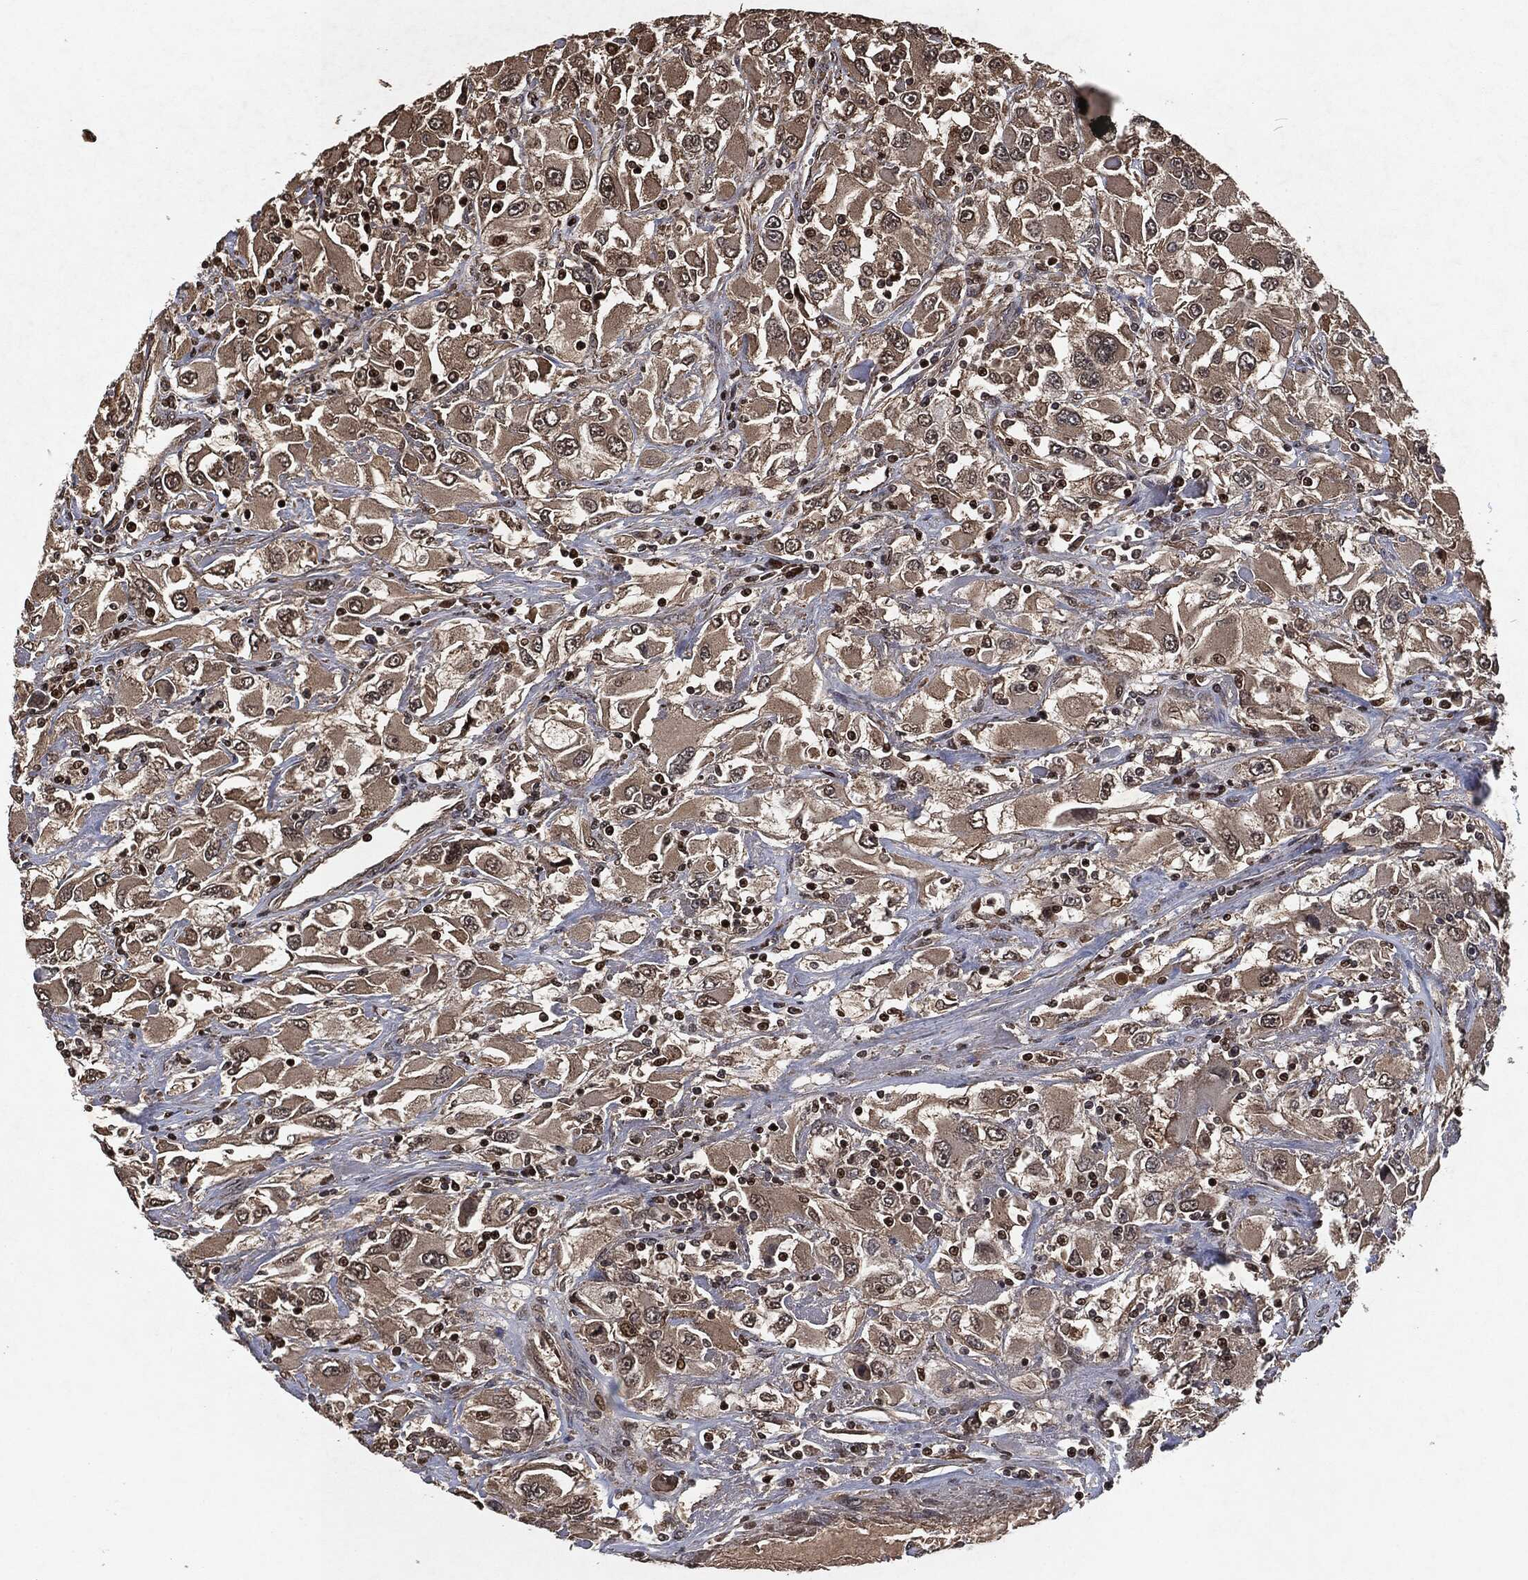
{"staining": {"intensity": "moderate", "quantity": "25%-75%", "location": "cytoplasmic/membranous,nuclear"}, "tissue": "renal cancer", "cell_type": "Tumor cells", "image_type": "cancer", "snomed": [{"axis": "morphology", "description": "Adenocarcinoma, NOS"}, {"axis": "topography", "description": "Kidney"}], "caption": "Renal cancer stained with immunohistochemistry shows moderate cytoplasmic/membranous and nuclear expression in approximately 25%-75% of tumor cells.", "gene": "SNAI1", "patient": {"sex": "female", "age": 52}}